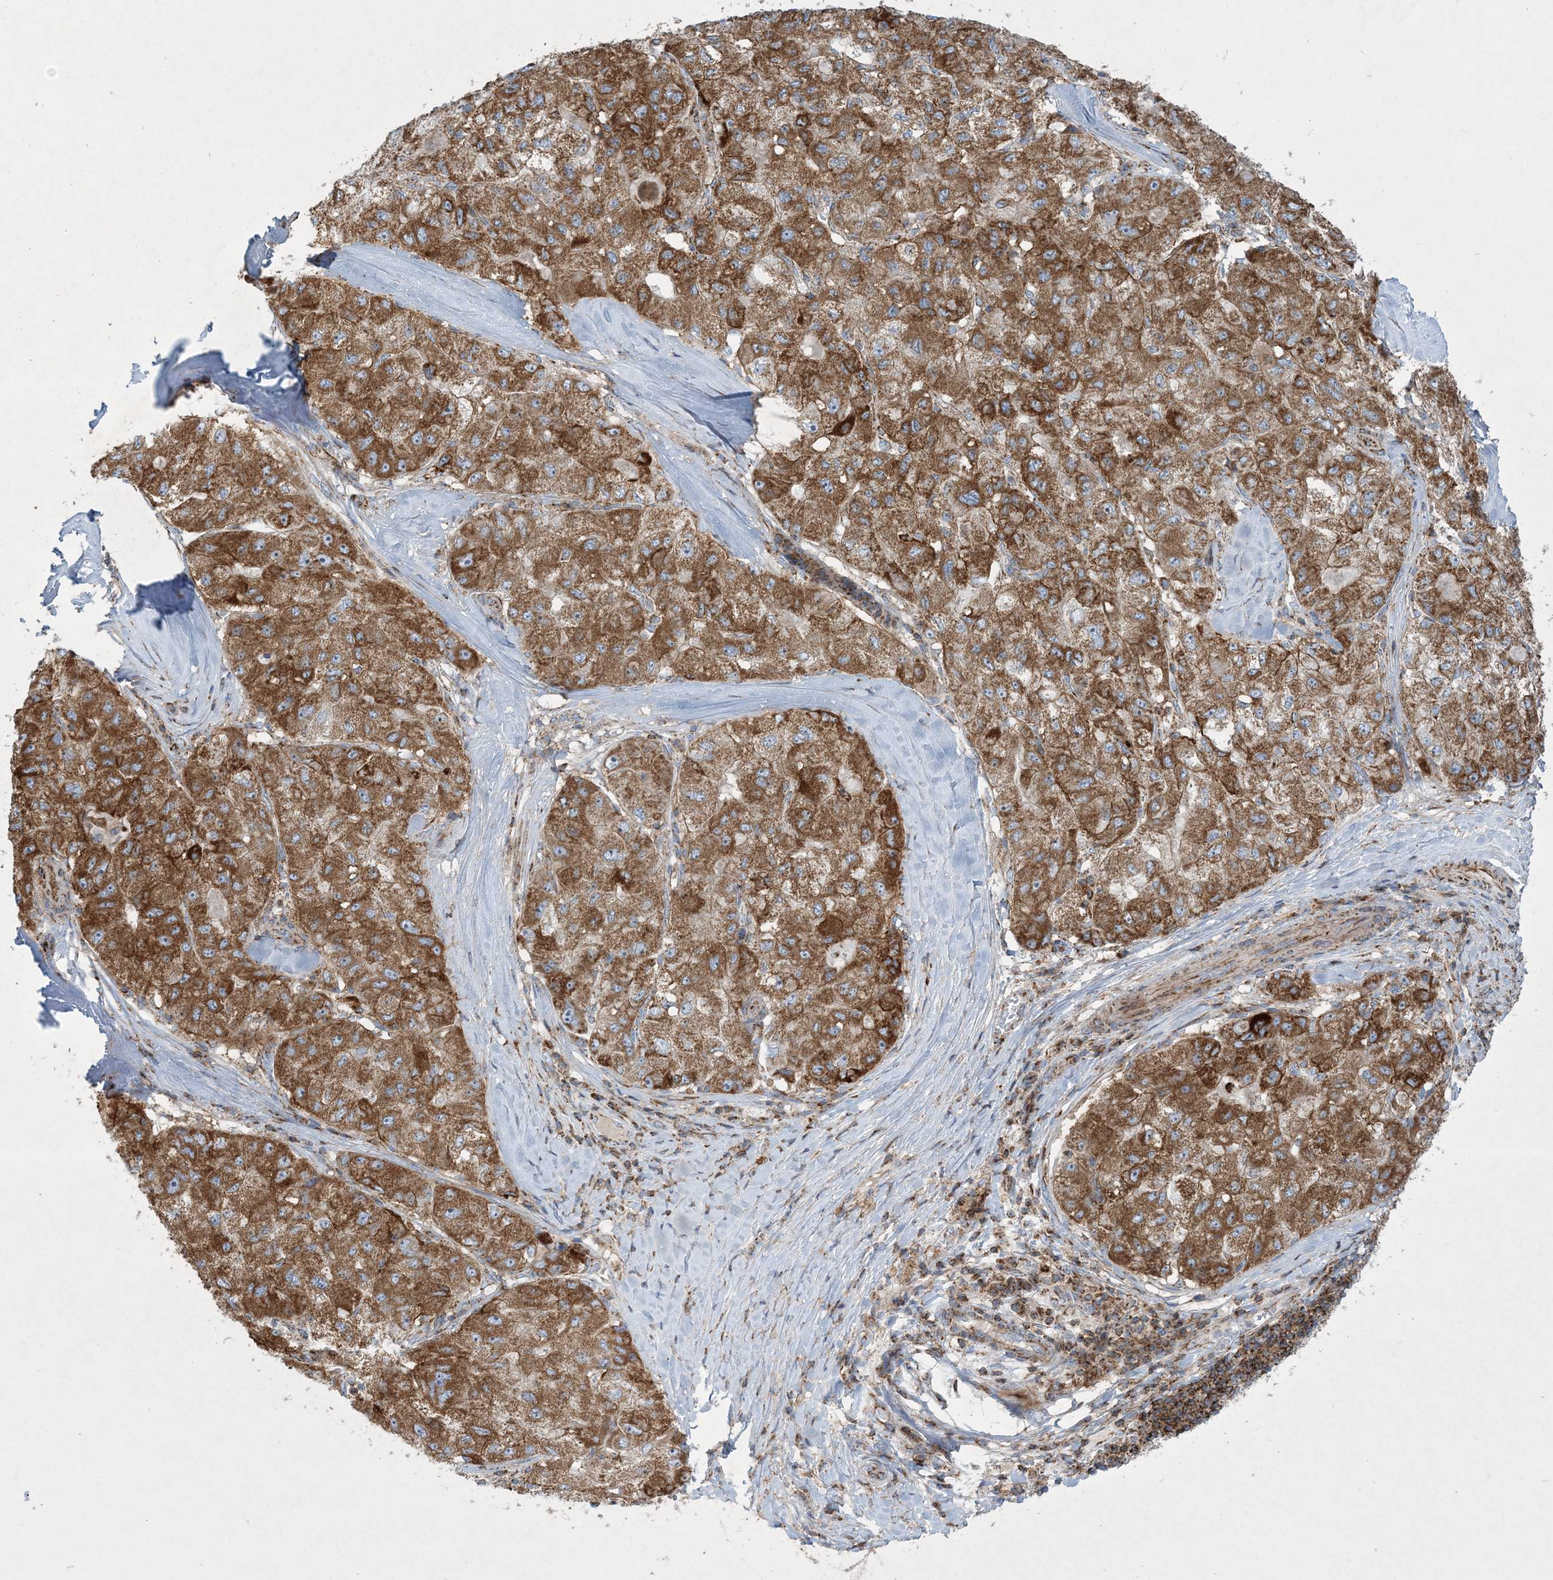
{"staining": {"intensity": "moderate", "quantity": ">75%", "location": "cytoplasmic/membranous"}, "tissue": "liver cancer", "cell_type": "Tumor cells", "image_type": "cancer", "snomed": [{"axis": "morphology", "description": "Carcinoma, Hepatocellular, NOS"}, {"axis": "topography", "description": "Liver"}], "caption": "Liver cancer was stained to show a protein in brown. There is medium levels of moderate cytoplasmic/membranous positivity in about >75% of tumor cells. (Stains: DAB (3,3'-diaminobenzidine) in brown, nuclei in blue, Microscopy: brightfield microscopy at high magnification).", "gene": "BEND4", "patient": {"sex": "male", "age": 80}}